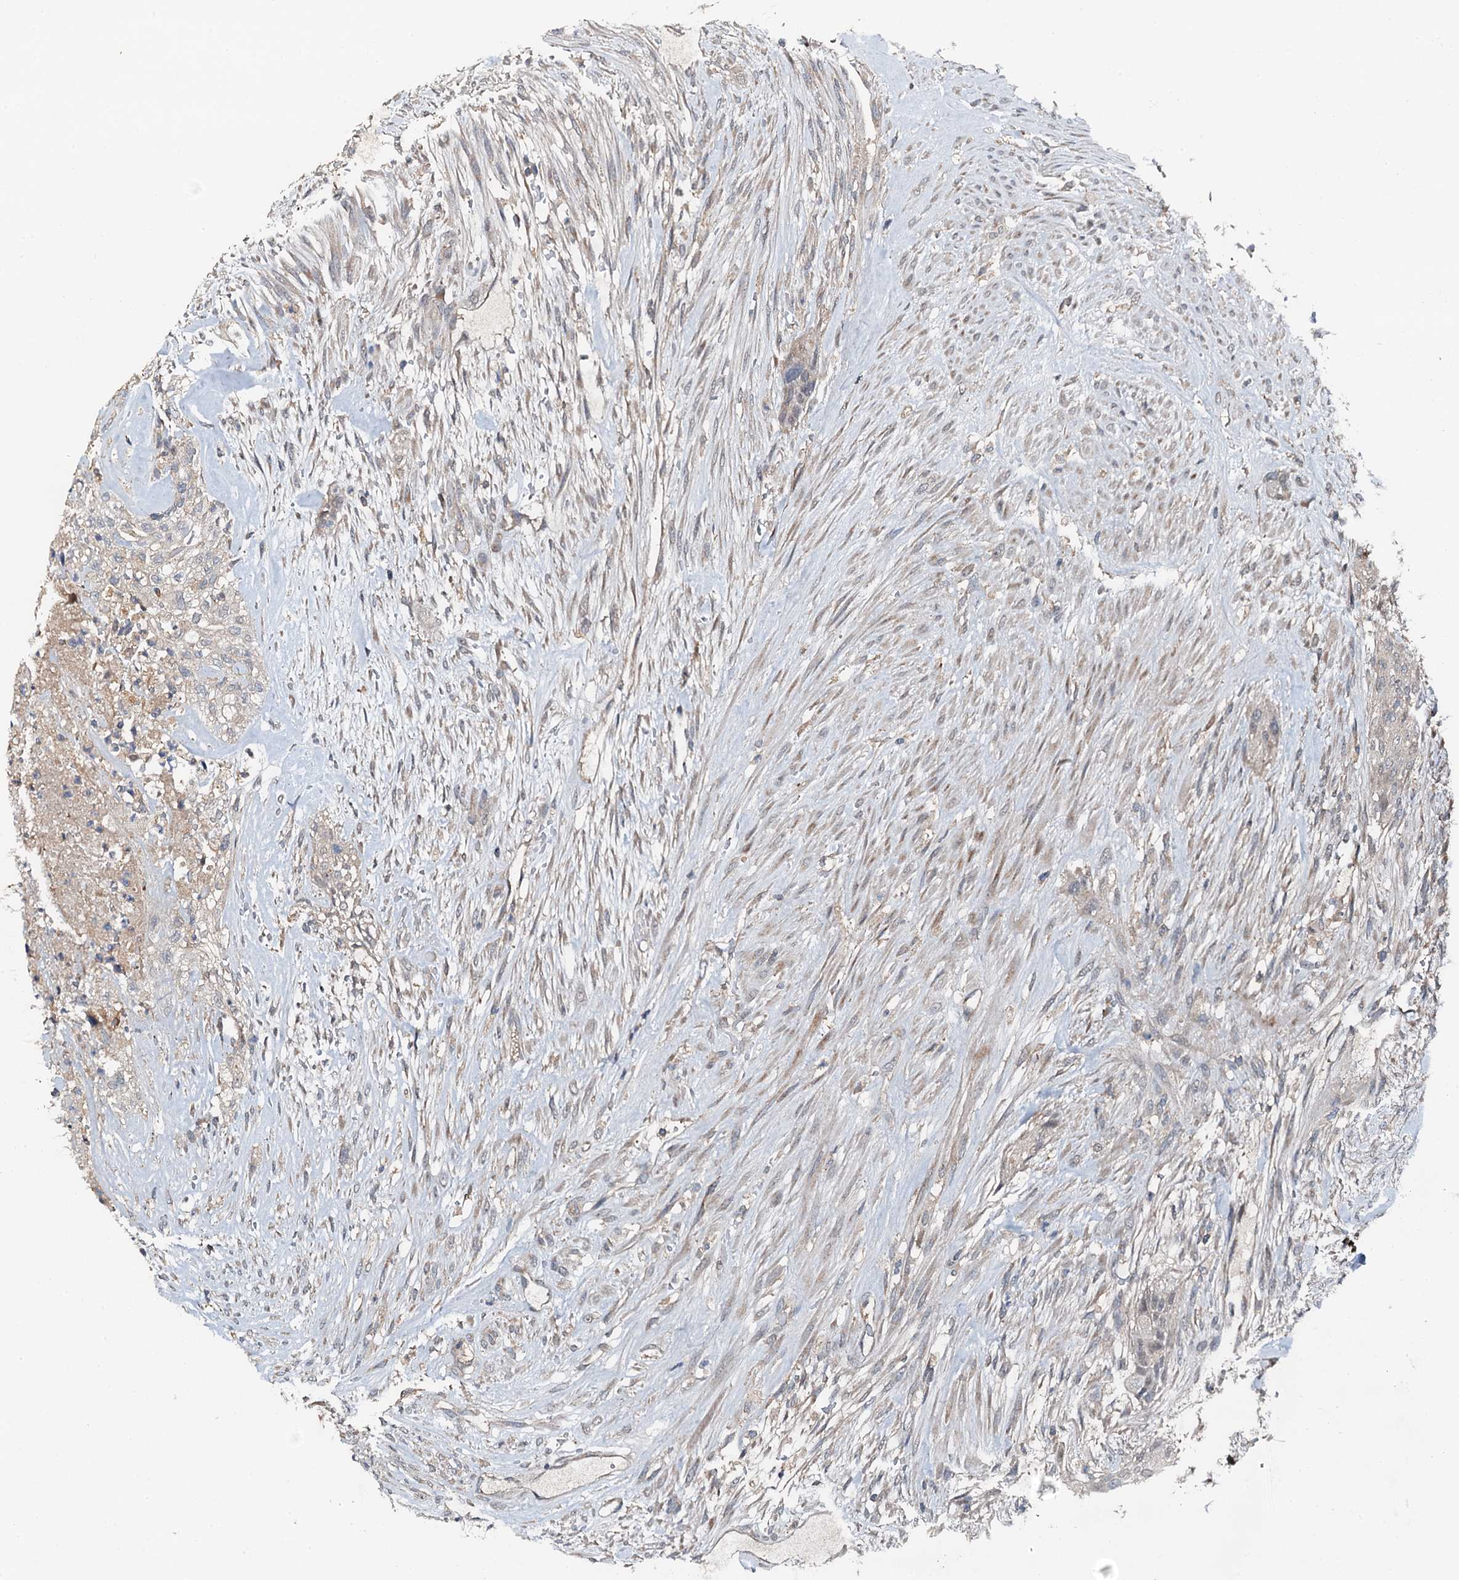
{"staining": {"intensity": "negative", "quantity": "none", "location": "none"}, "tissue": "urothelial cancer", "cell_type": "Tumor cells", "image_type": "cancer", "snomed": [{"axis": "morphology", "description": "Urothelial carcinoma, High grade"}, {"axis": "topography", "description": "Urinary bladder"}], "caption": "This is an immunohistochemistry (IHC) photomicrograph of urothelial cancer. There is no positivity in tumor cells.", "gene": "FLYWCH1", "patient": {"sex": "male", "age": 35}}